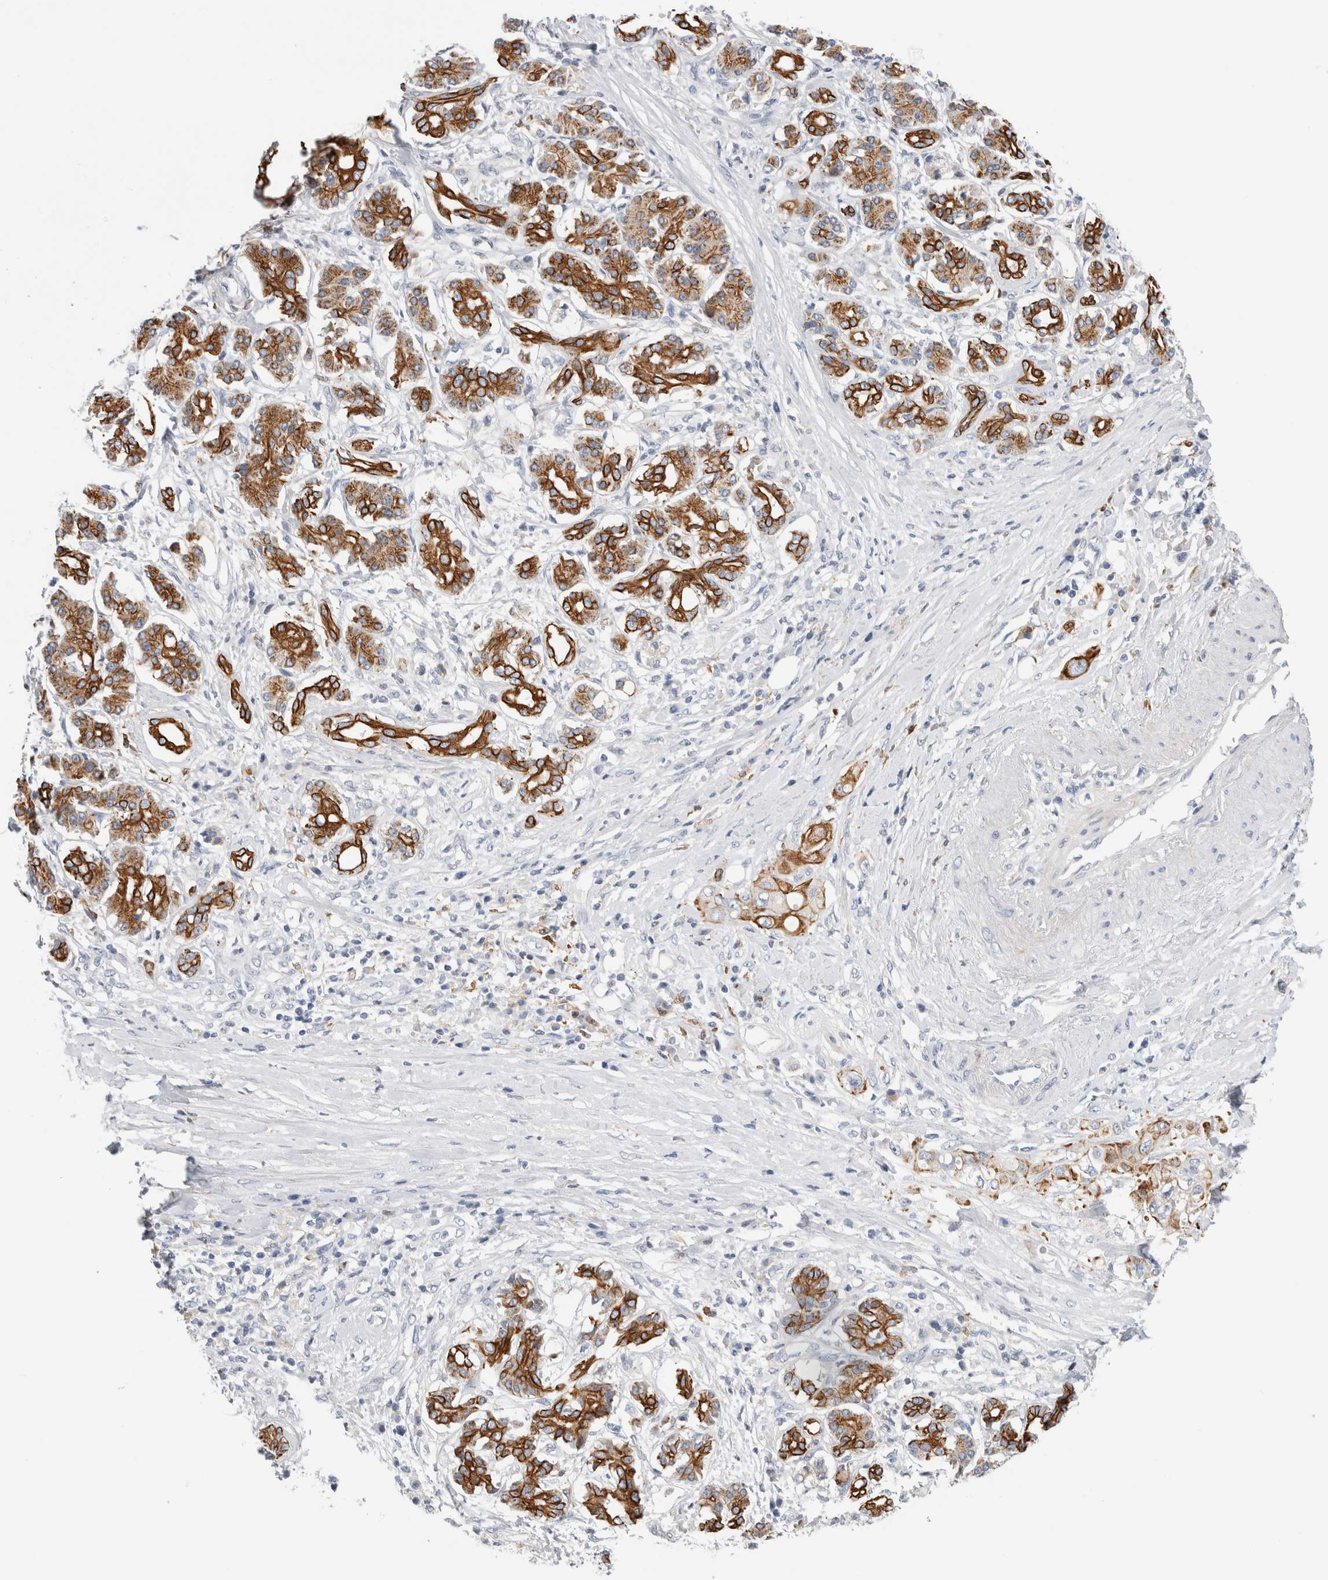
{"staining": {"intensity": "strong", "quantity": ">75%", "location": "cytoplasmic/membranous"}, "tissue": "pancreatic cancer", "cell_type": "Tumor cells", "image_type": "cancer", "snomed": [{"axis": "morphology", "description": "Adenocarcinoma, NOS"}, {"axis": "topography", "description": "Pancreas"}], "caption": "Pancreatic cancer (adenocarcinoma) was stained to show a protein in brown. There is high levels of strong cytoplasmic/membranous expression in approximately >75% of tumor cells. The protein is shown in brown color, while the nuclei are stained blue.", "gene": "SLC20A2", "patient": {"sex": "female", "age": 56}}